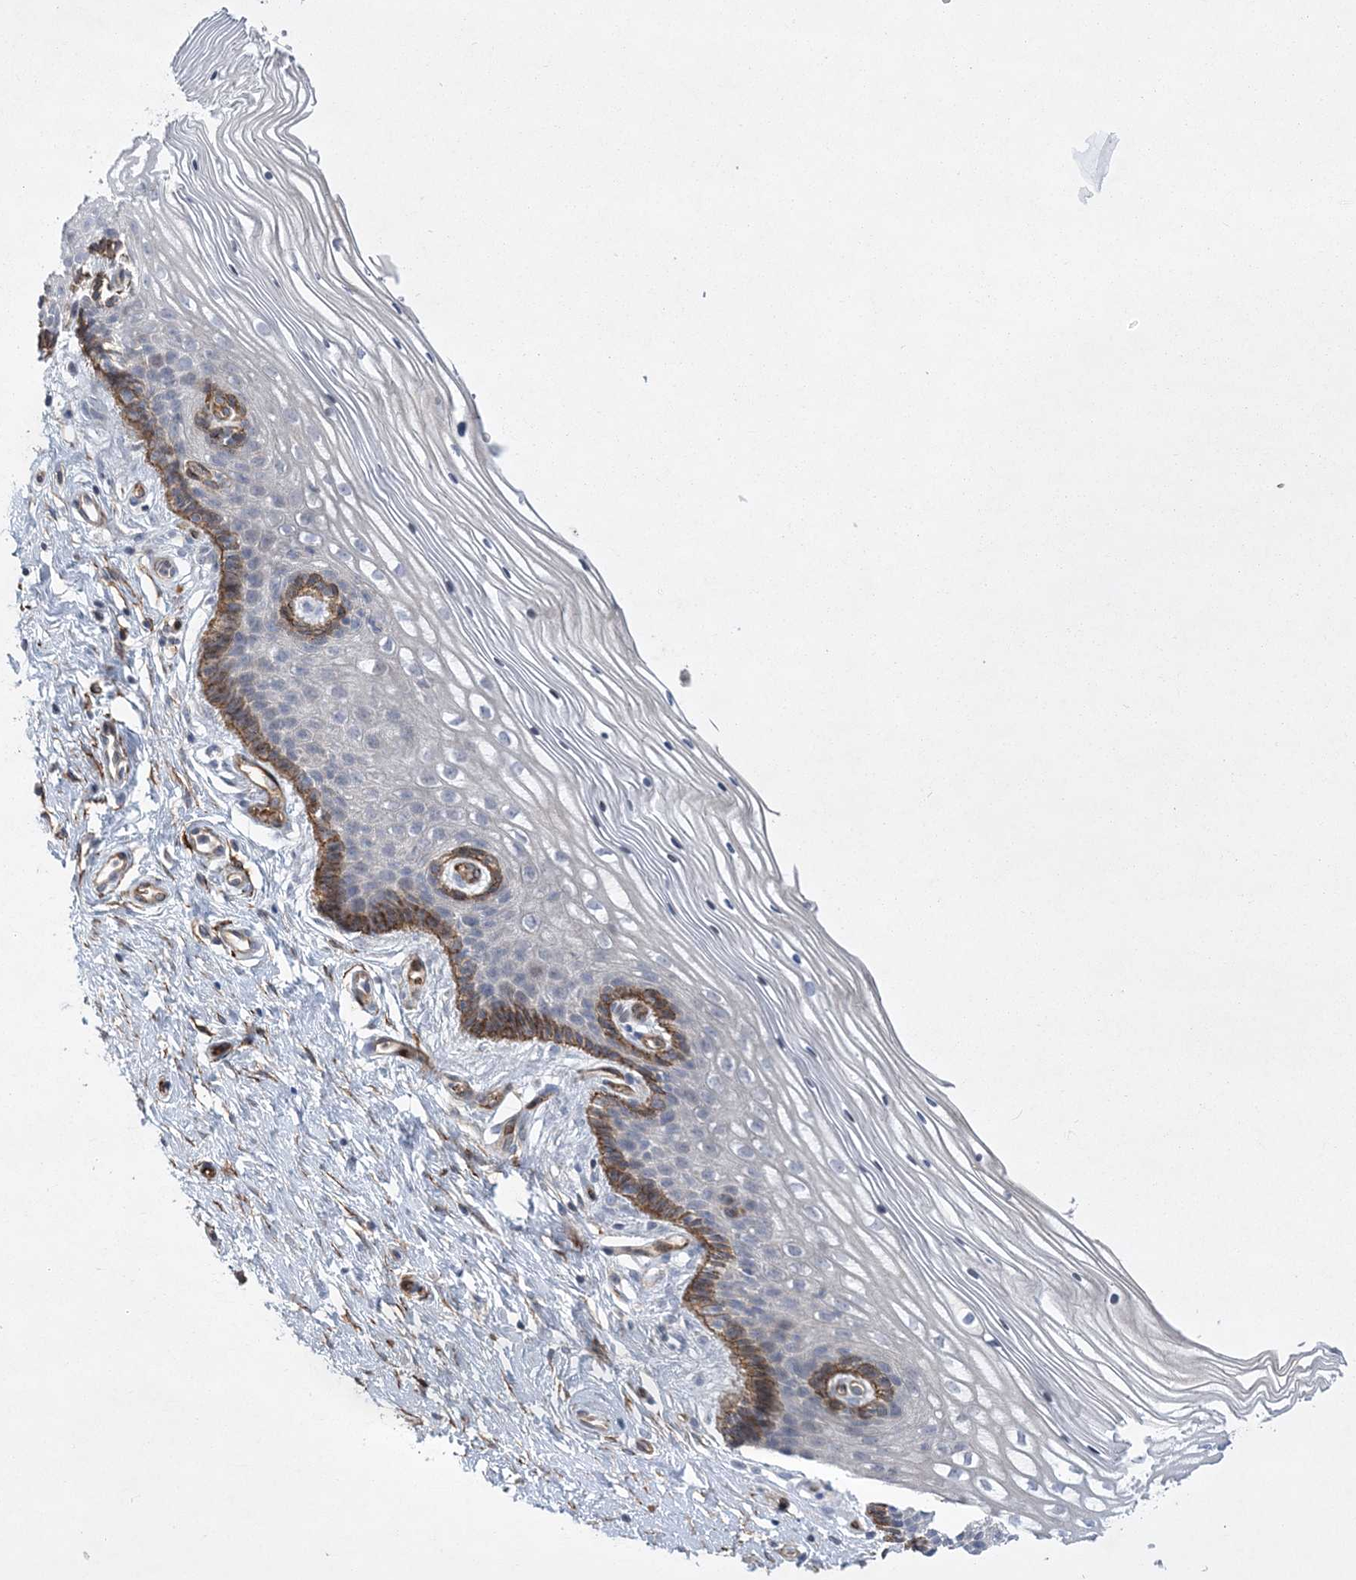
{"staining": {"intensity": "negative", "quantity": "none", "location": "none"}, "tissue": "cervix", "cell_type": "Glandular cells", "image_type": "normal", "snomed": [{"axis": "morphology", "description": "Normal tissue, NOS"}, {"axis": "topography", "description": "Cervix"}], "caption": "This is an IHC photomicrograph of unremarkable cervix. There is no positivity in glandular cells.", "gene": "CALN1", "patient": {"sex": "female", "age": 33}}